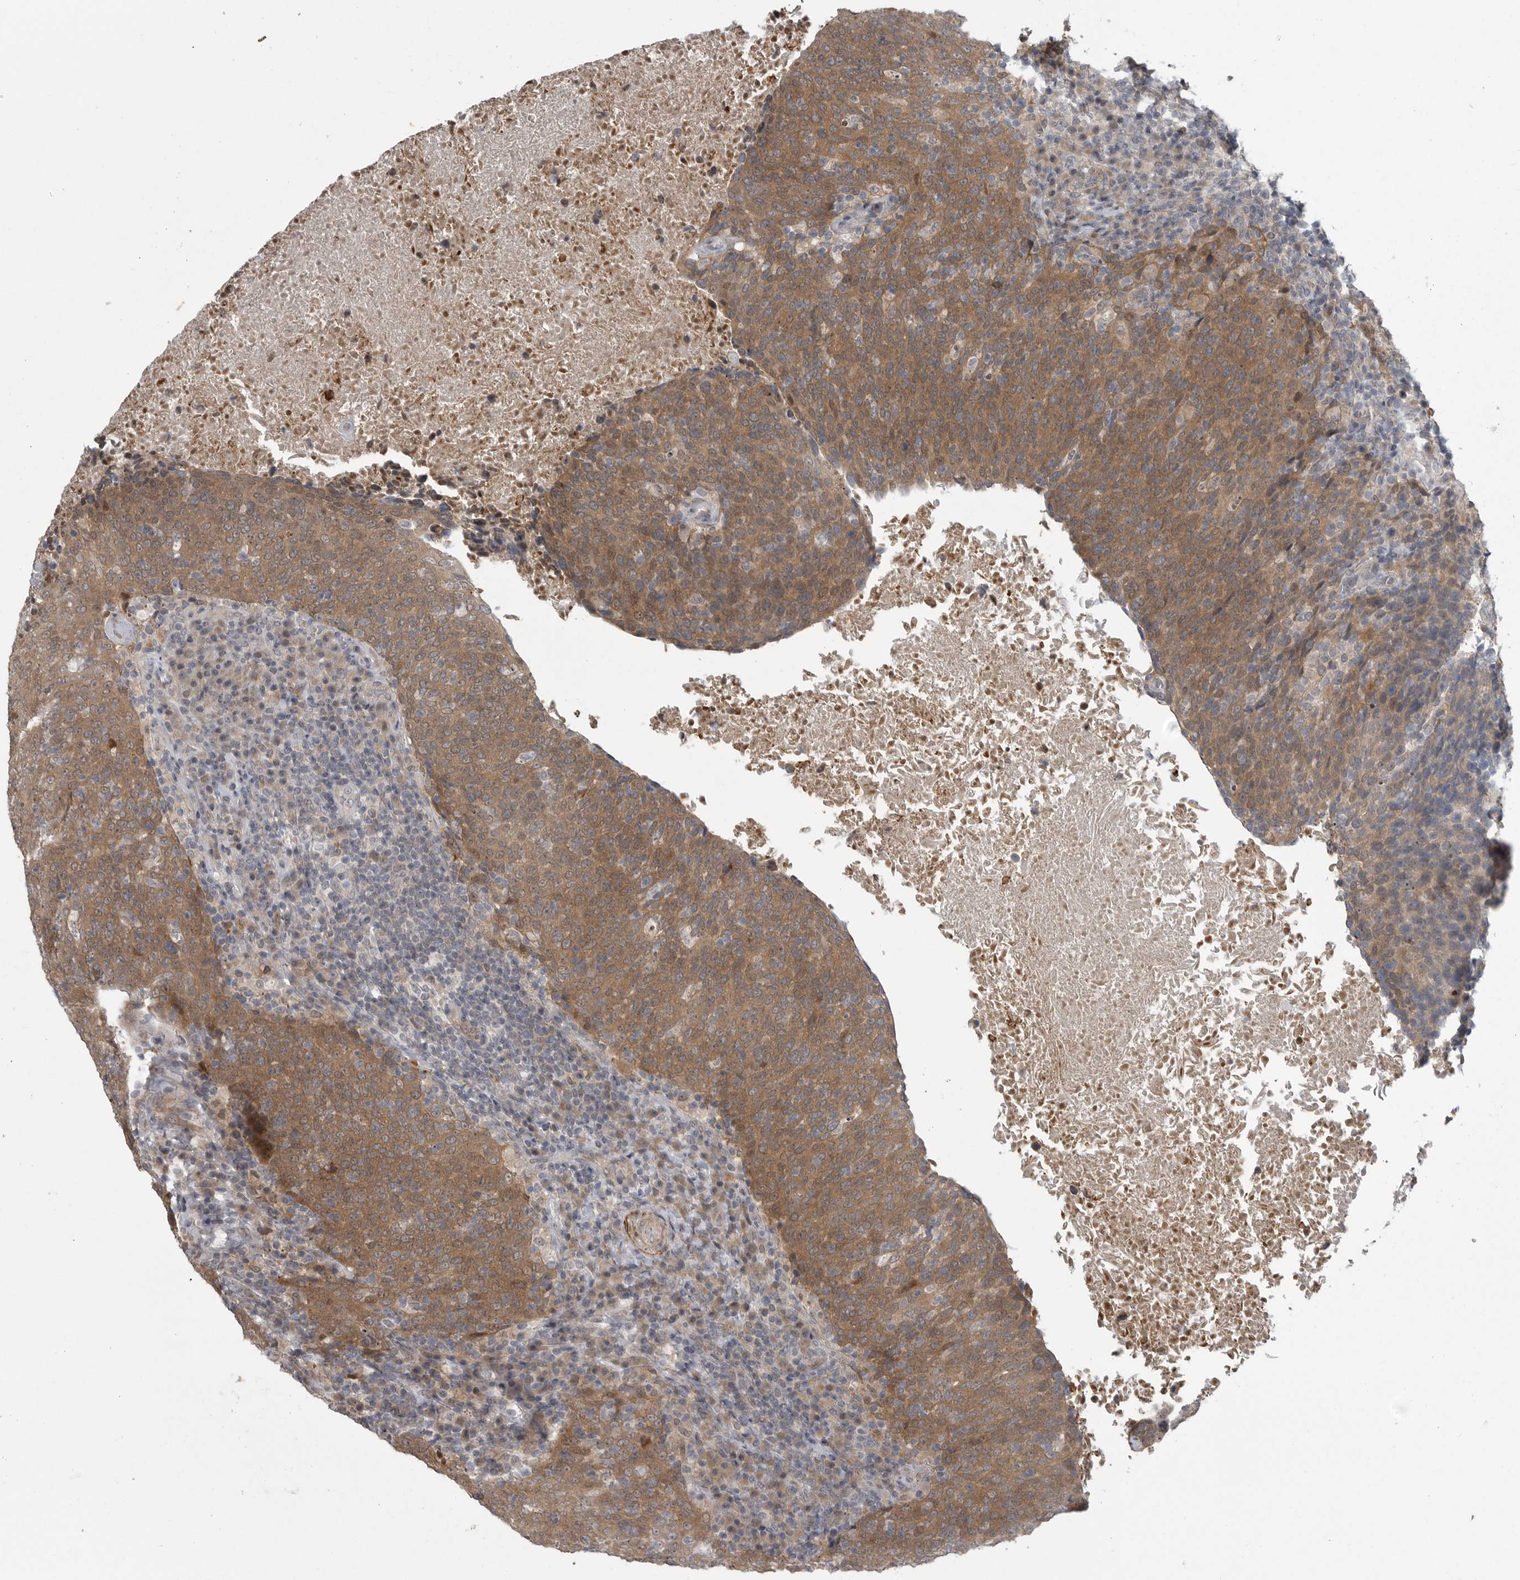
{"staining": {"intensity": "moderate", "quantity": ">75%", "location": "cytoplasmic/membranous"}, "tissue": "head and neck cancer", "cell_type": "Tumor cells", "image_type": "cancer", "snomed": [{"axis": "morphology", "description": "Squamous cell carcinoma, NOS"}, {"axis": "morphology", "description": "Squamous cell carcinoma, metastatic, NOS"}, {"axis": "topography", "description": "Lymph node"}, {"axis": "topography", "description": "Head-Neck"}], "caption": "Moderate cytoplasmic/membranous expression for a protein is seen in about >75% of tumor cells of head and neck cancer using immunohistochemistry (IHC).", "gene": "PPP1R9A", "patient": {"sex": "male", "age": 62}}